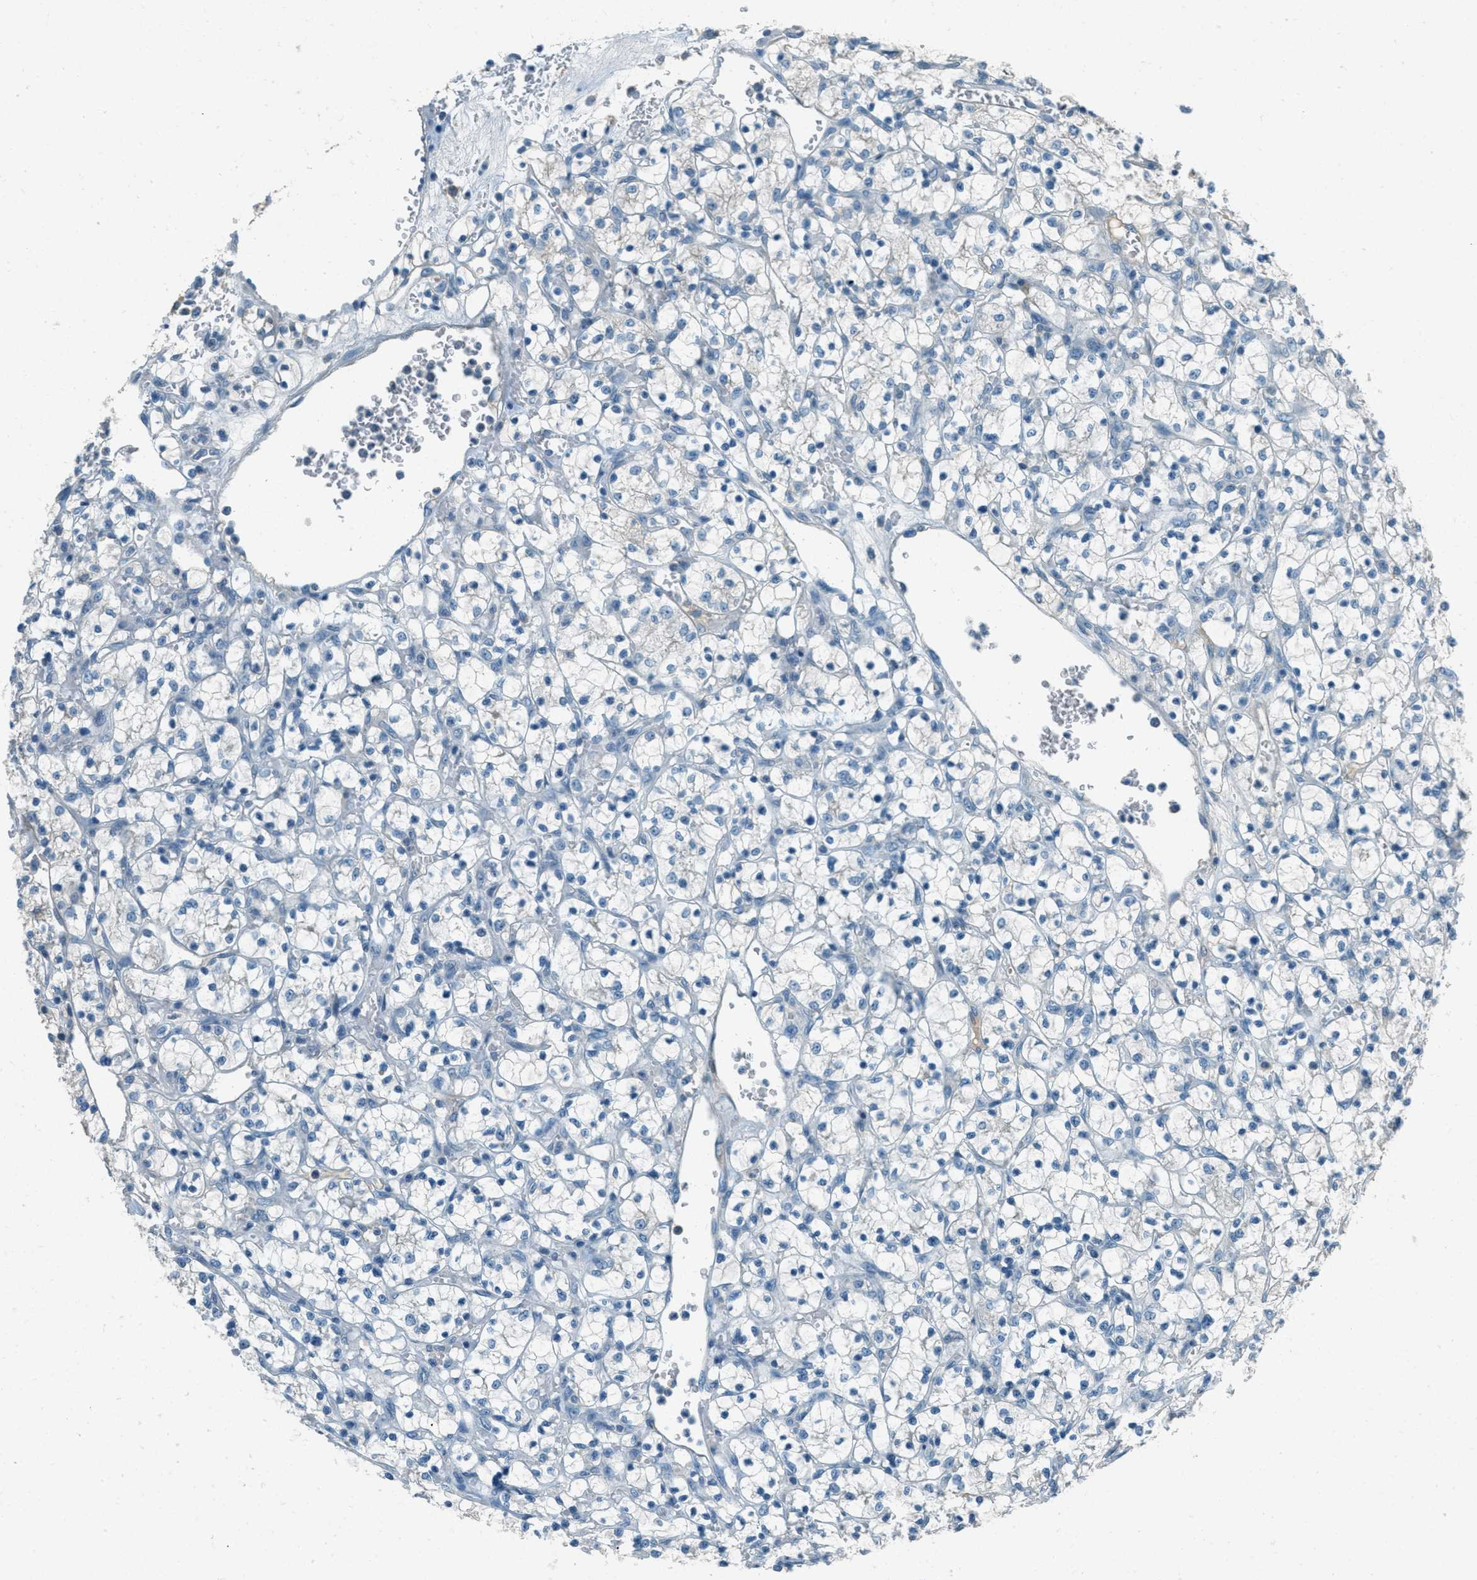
{"staining": {"intensity": "negative", "quantity": "none", "location": "none"}, "tissue": "renal cancer", "cell_type": "Tumor cells", "image_type": "cancer", "snomed": [{"axis": "morphology", "description": "Adenocarcinoma, NOS"}, {"axis": "topography", "description": "Kidney"}], "caption": "The micrograph shows no significant expression in tumor cells of renal adenocarcinoma.", "gene": "MSLN", "patient": {"sex": "female", "age": 69}}